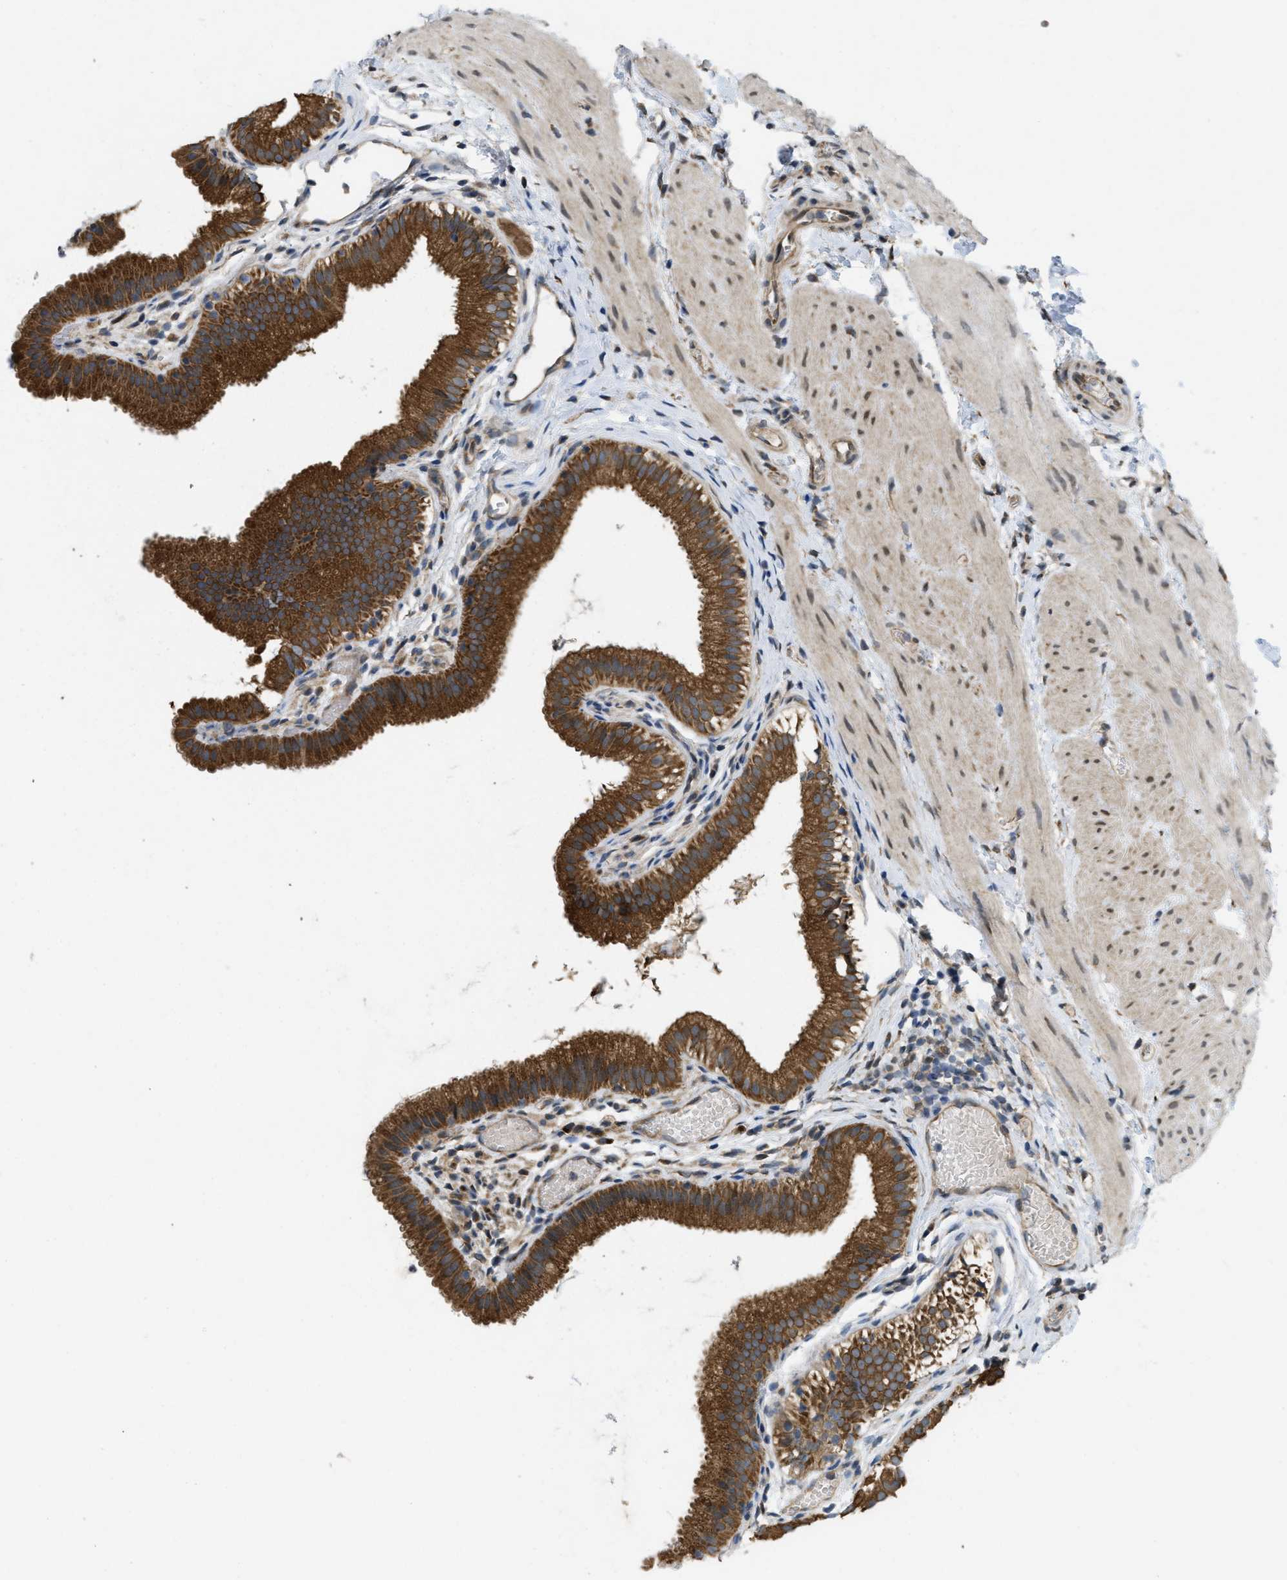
{"staining": {"intensity": "strong", "quantity": ">75%", "location": "cytoplasmic/membranous"}, "tissue": "gallbladder", "cell_type": "Glandular cells", "image_type": "normal", "snomed": [{"axis": "morphology", "description": "Normal tissue, NOS"}, {"axis": "topography", "description": "Gallbladder"}], "caption": "A brown stain shows strong cytoplasmic/membranous staining of a protein in glandular cells of benign gallbladder. (brown staining indicates protein expression, while blue staining denotes nuclei).", "gene": "IFNLR1", "patient": {"sex": "female", "age": 26}}